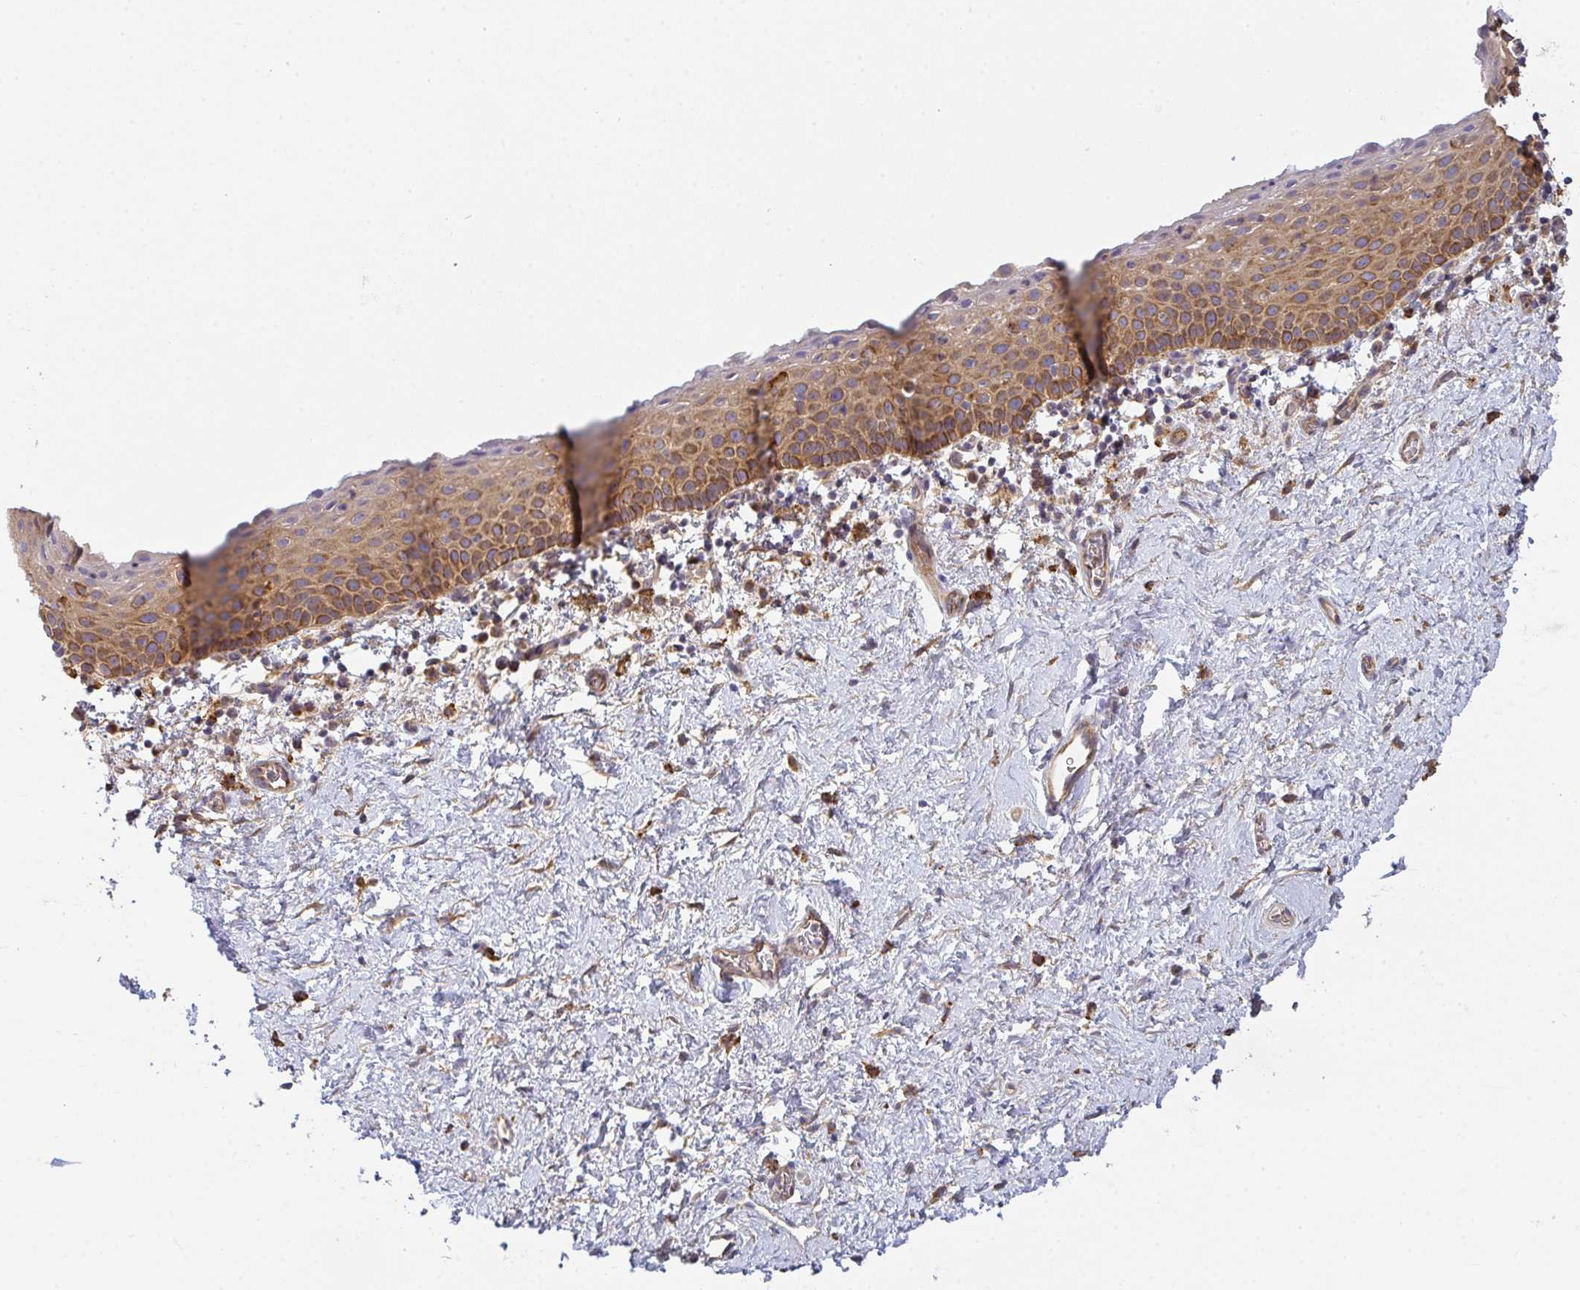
{"staining": {"intensity": "moderate", "quantity": "25%-75%", "location": "cytoplasmic/membranous"}, "tissue": "vagina", "cell_type": "Squamous epithelial cells", "image_type": "normal", "snomed": [{"axis": "morphology", "description": "Normal tissue, NOS"}, {"axis": "topography", "description": "Vagina"}], "caption": "Immunohistochemical staining of benign human vagina exhibits medium levels of moderate cytoplasmic/membranous positivity in about 25%-75% of squamous epithelial cells.", "gene": "SNX5", "patient": {"sex": "female", "age": 61}}